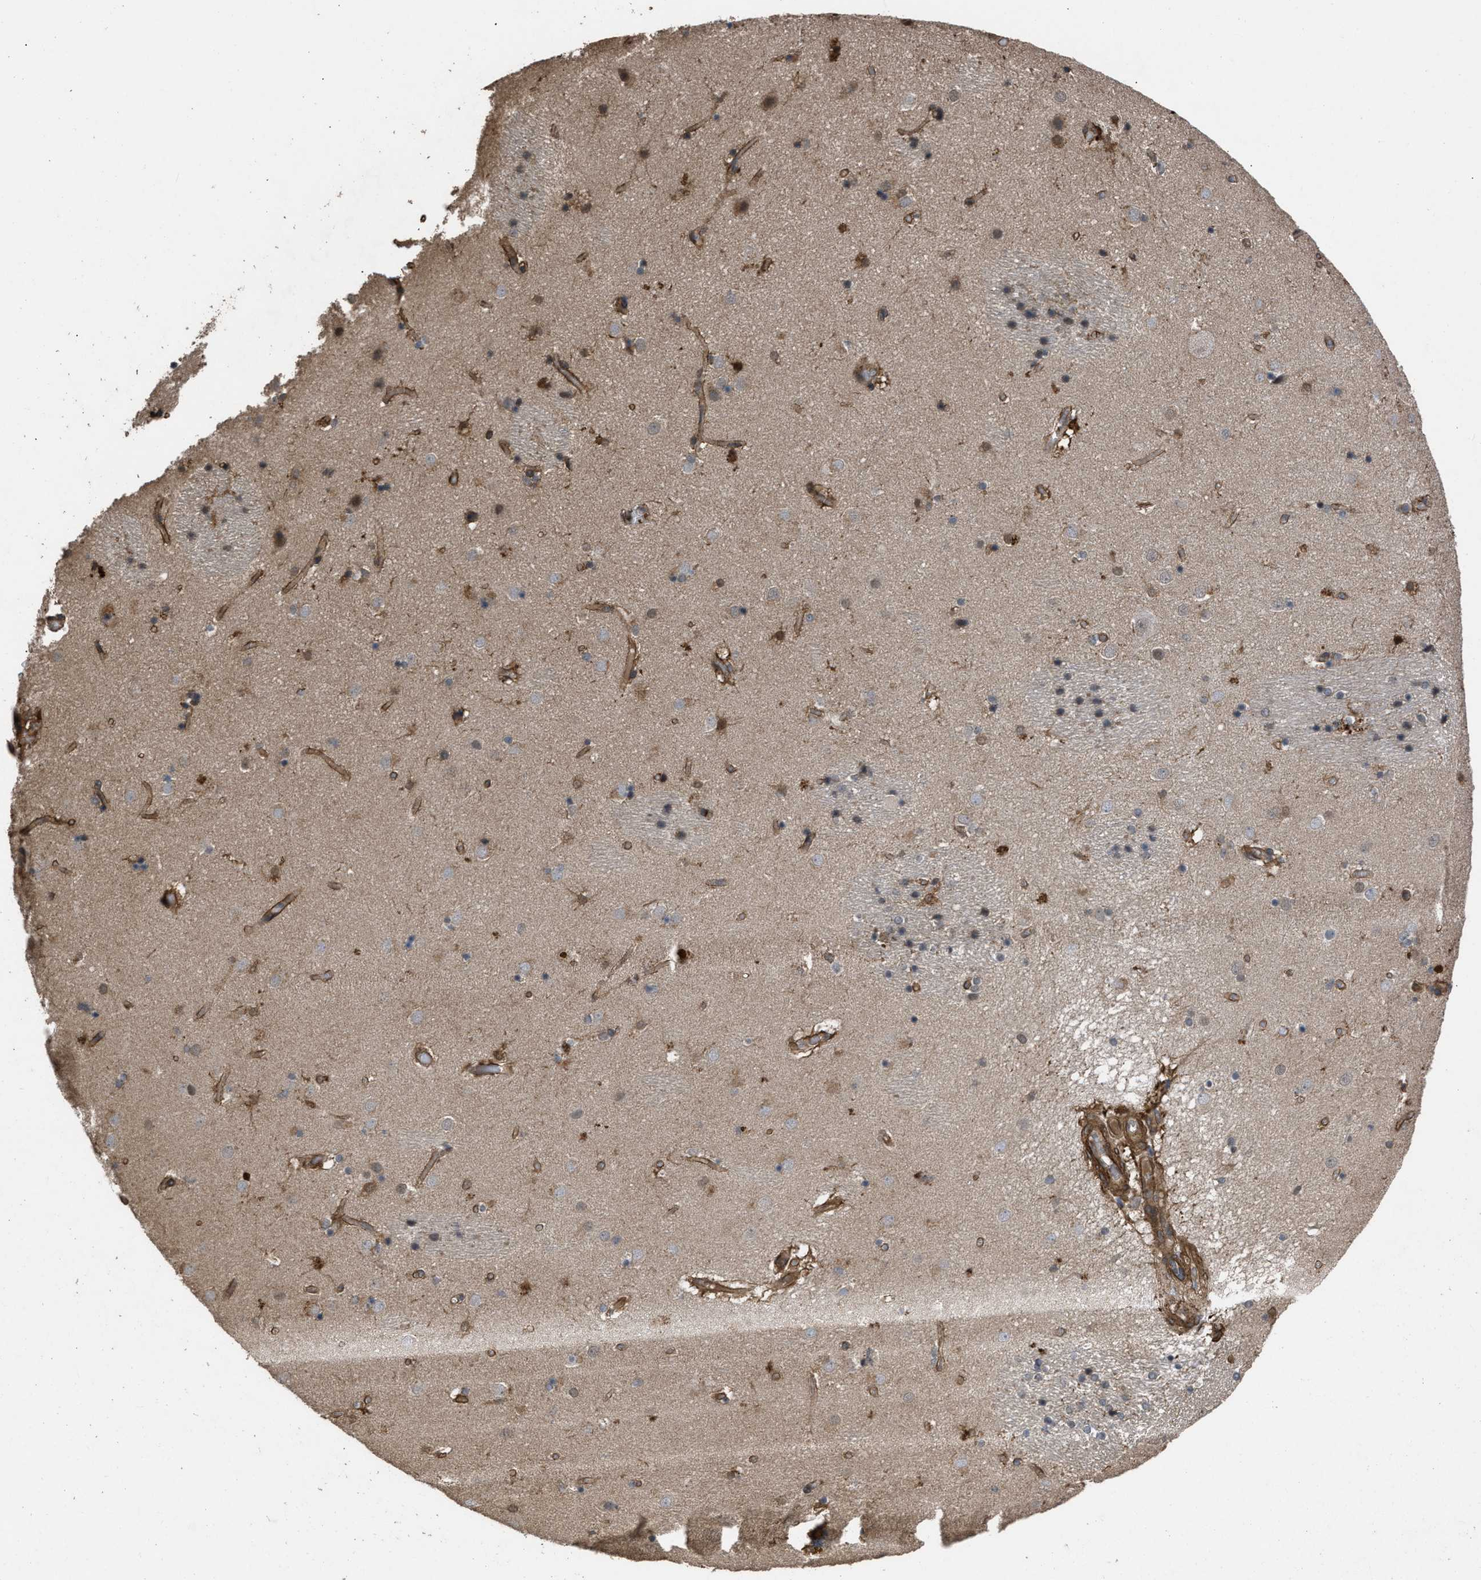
{"staining": {"intensity": "moderate", "quantity": "25%-75%", "location": "cytoplasmic/membranous"}, "tissue": "caudate", "cell_type": "Glial cells", "image_type": "normal", "snomed": [{"axis": "morphology", "description": "Normal tissue, NOS"}, {"axis": "topography", "description": "Lateral ventricle wall"}], "caption": "Brown immunohistochemical staining in benign caudate exhibits moderate cytoplasmic/membranous expression in approximately 25%-75% of glial cells. Immunohistochemistry stains the protein of interest in brown and the nuclei are stained blue.", "gene": "UTRN", "patient": {"sex": "male", "age": 70}}